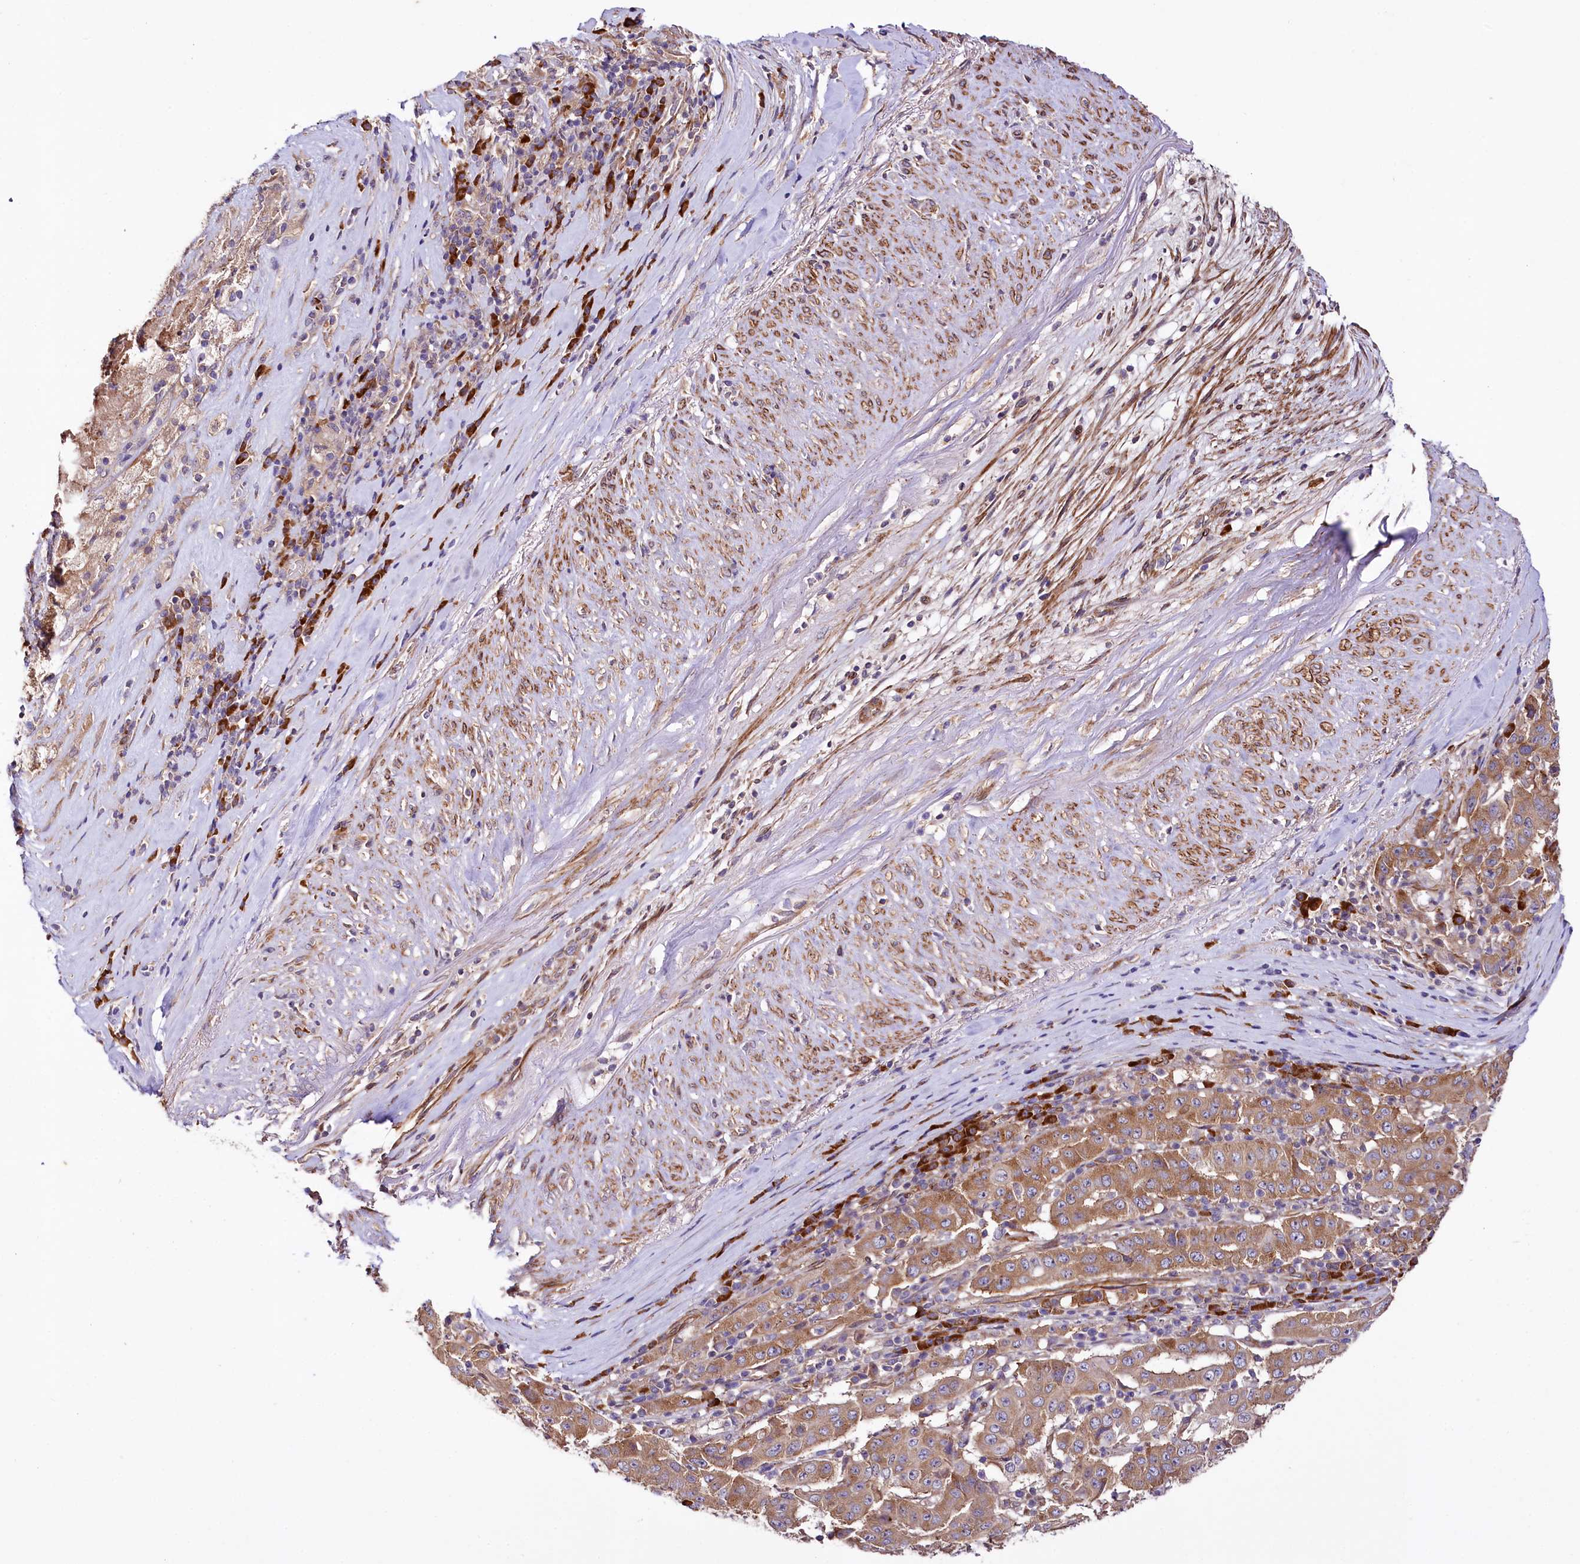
{"staining": {"intensity": "moderate", "quantity": ">75%", "location": "cytoplasmic/membranous"}, "tissue": "pancreatic cancer", "cell_type": "Tumor cells", "image_type": "cancer", "snomed": [{"axis": "morphology", "description": "Adenocarcinoma, NOS"}, {"axis": "topography", "description": "Pancreas"}], "caption": "A high-resolution image shows immunohistochemistry (IHC) staining of pancreatic cancer (adenocarcinoma), which reveals moderate cytoplasmic/membranous positivity in approximately >75% of tumor cells.", "gene": "SPATS2", "patient": {"sex": "male", "age": 63}}